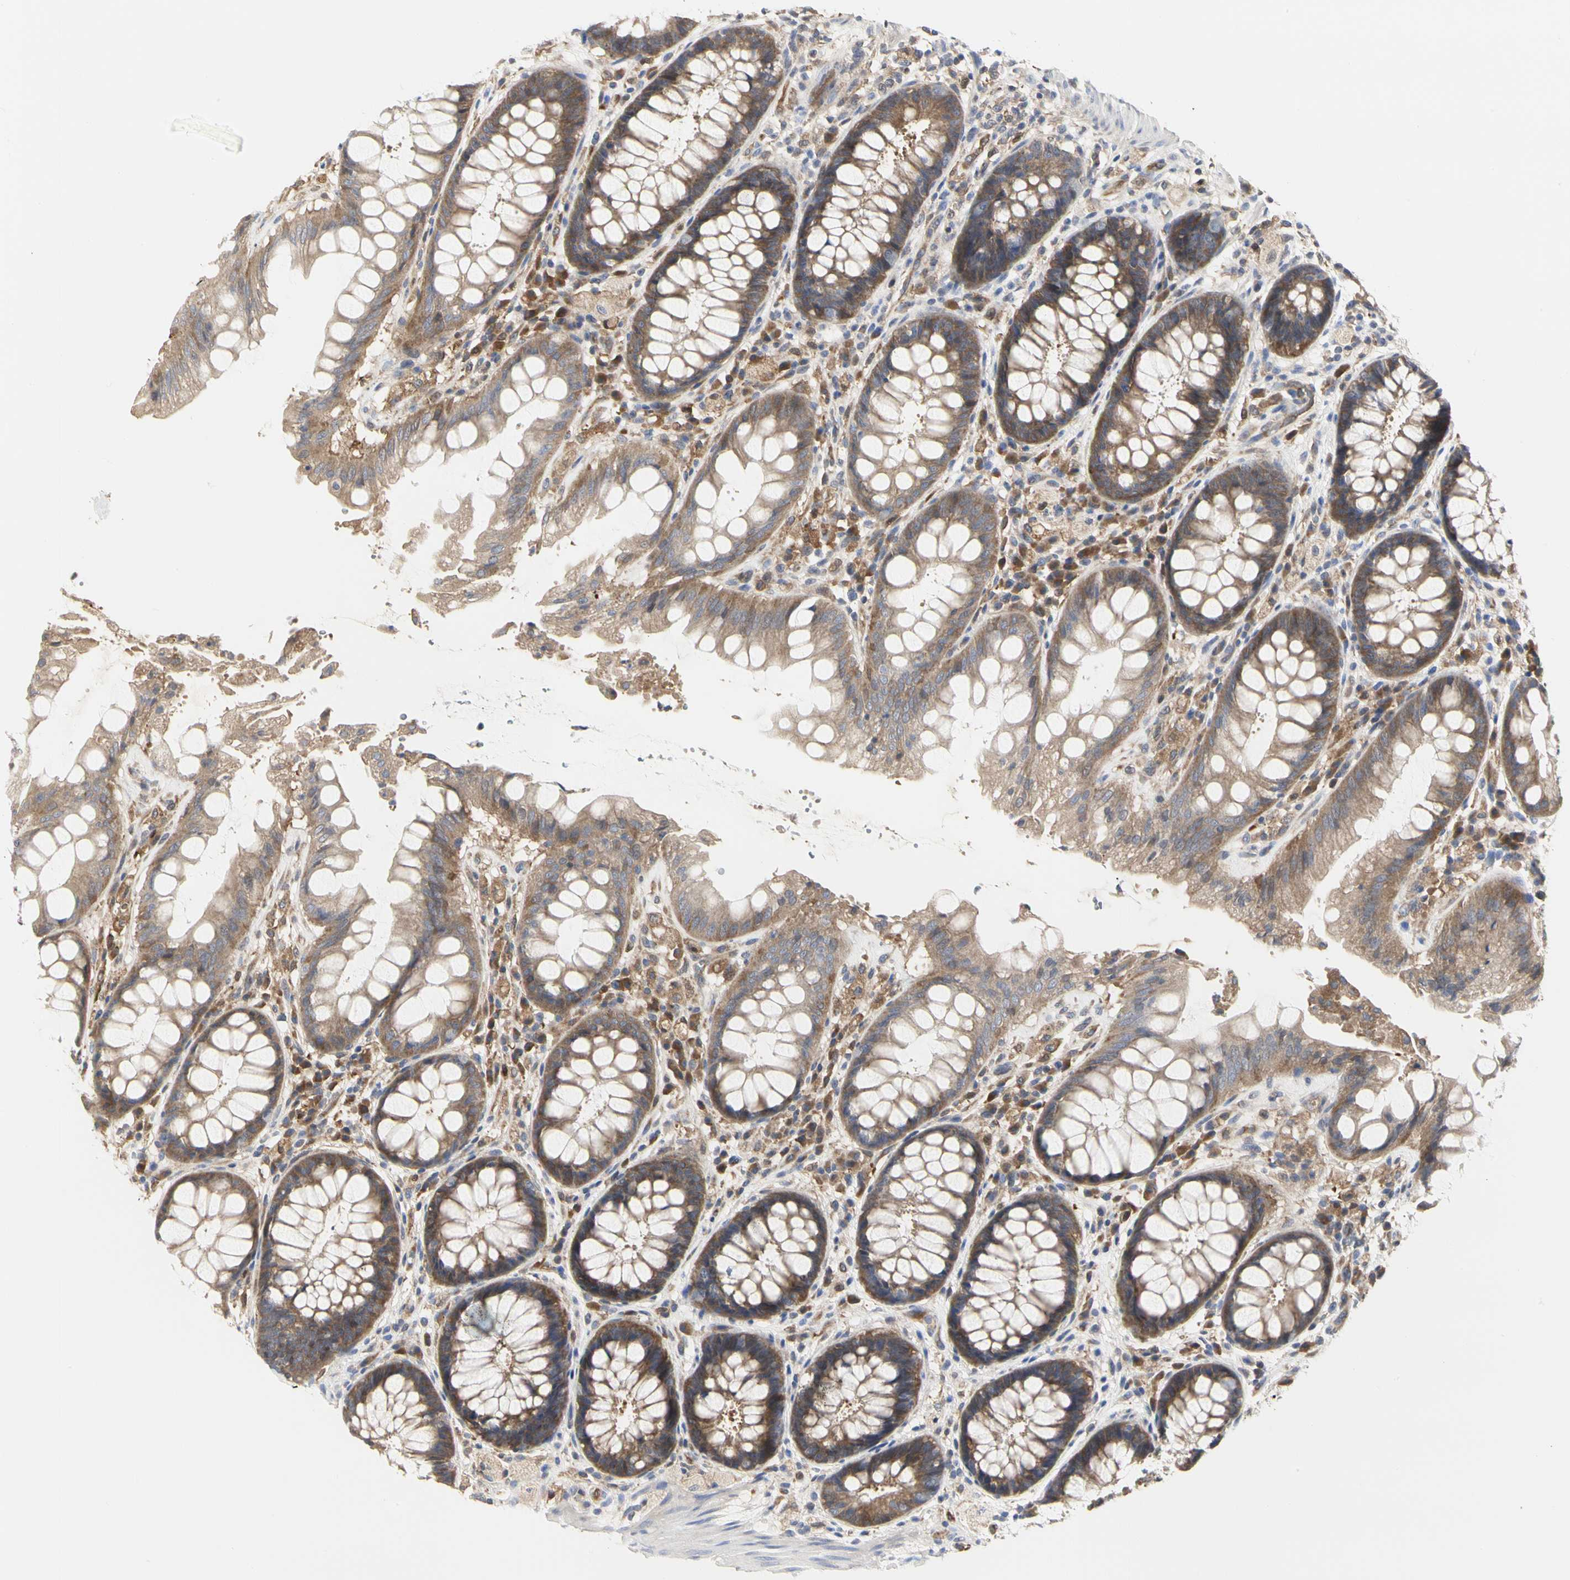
{"staining": {"intensity": "moderate", "quantity": ">75%", "location": "cytoplasmic/membranous"}, "tissue": "rectum", "cell_type": "Glandular cells", "image_type": "normal", "snomed": [{"axis": "morphology", "description": "Normal tissue, NOS"}, {"axis": "topography", "description": "Rectum"}], "caption": "IHC of unremarkable rectum exhibits medium levels of moderate cytoplasmic/membranous expression in approximately >75% of glandular cells. The protein of interest is shown in brown color, while the nuclei are stained blue.", "gene": "C3orf52", "patient": {"sex": "female", "age": 46}}